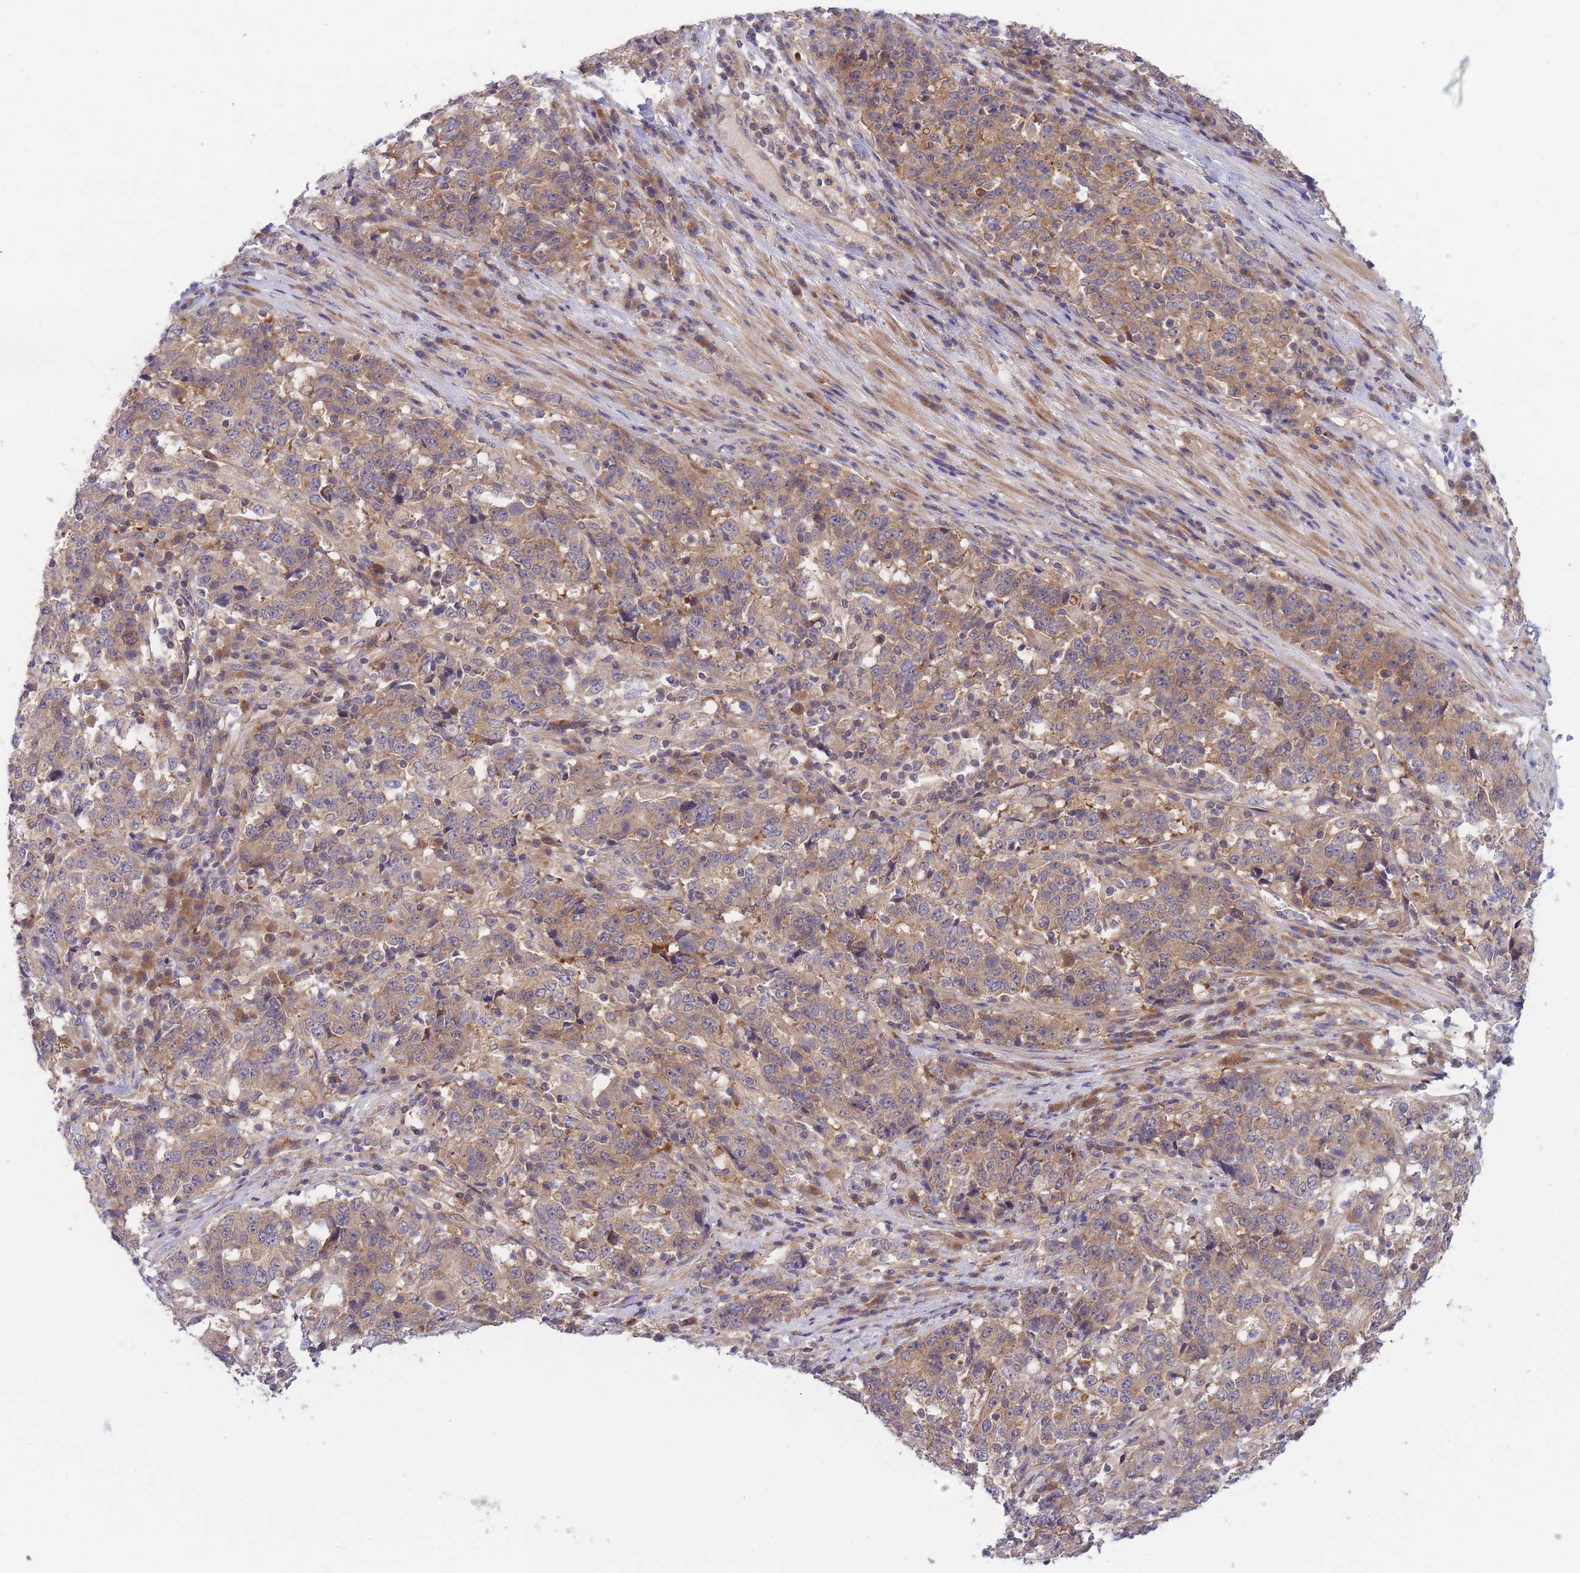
{"staining": {"intensity": "weak", "quantity": ">75%", "location": "cytoplasmic/membranous"}, "tissue": "stomach cancer", "cell_type": "Tumor cells", "image_type": "cancer", "snomed": [{"axis": "morphology", "description": "Adenocarcinoma, NOS"}, {"axis": "topography", "description": "Stomach"}], "caption": "Tumor cells display weak cytoplasmic/membranous staining in about >75% of cells in stomach cancer.", "gene": "PFDN6", "patient": {"sex": "male", "age": 59}}